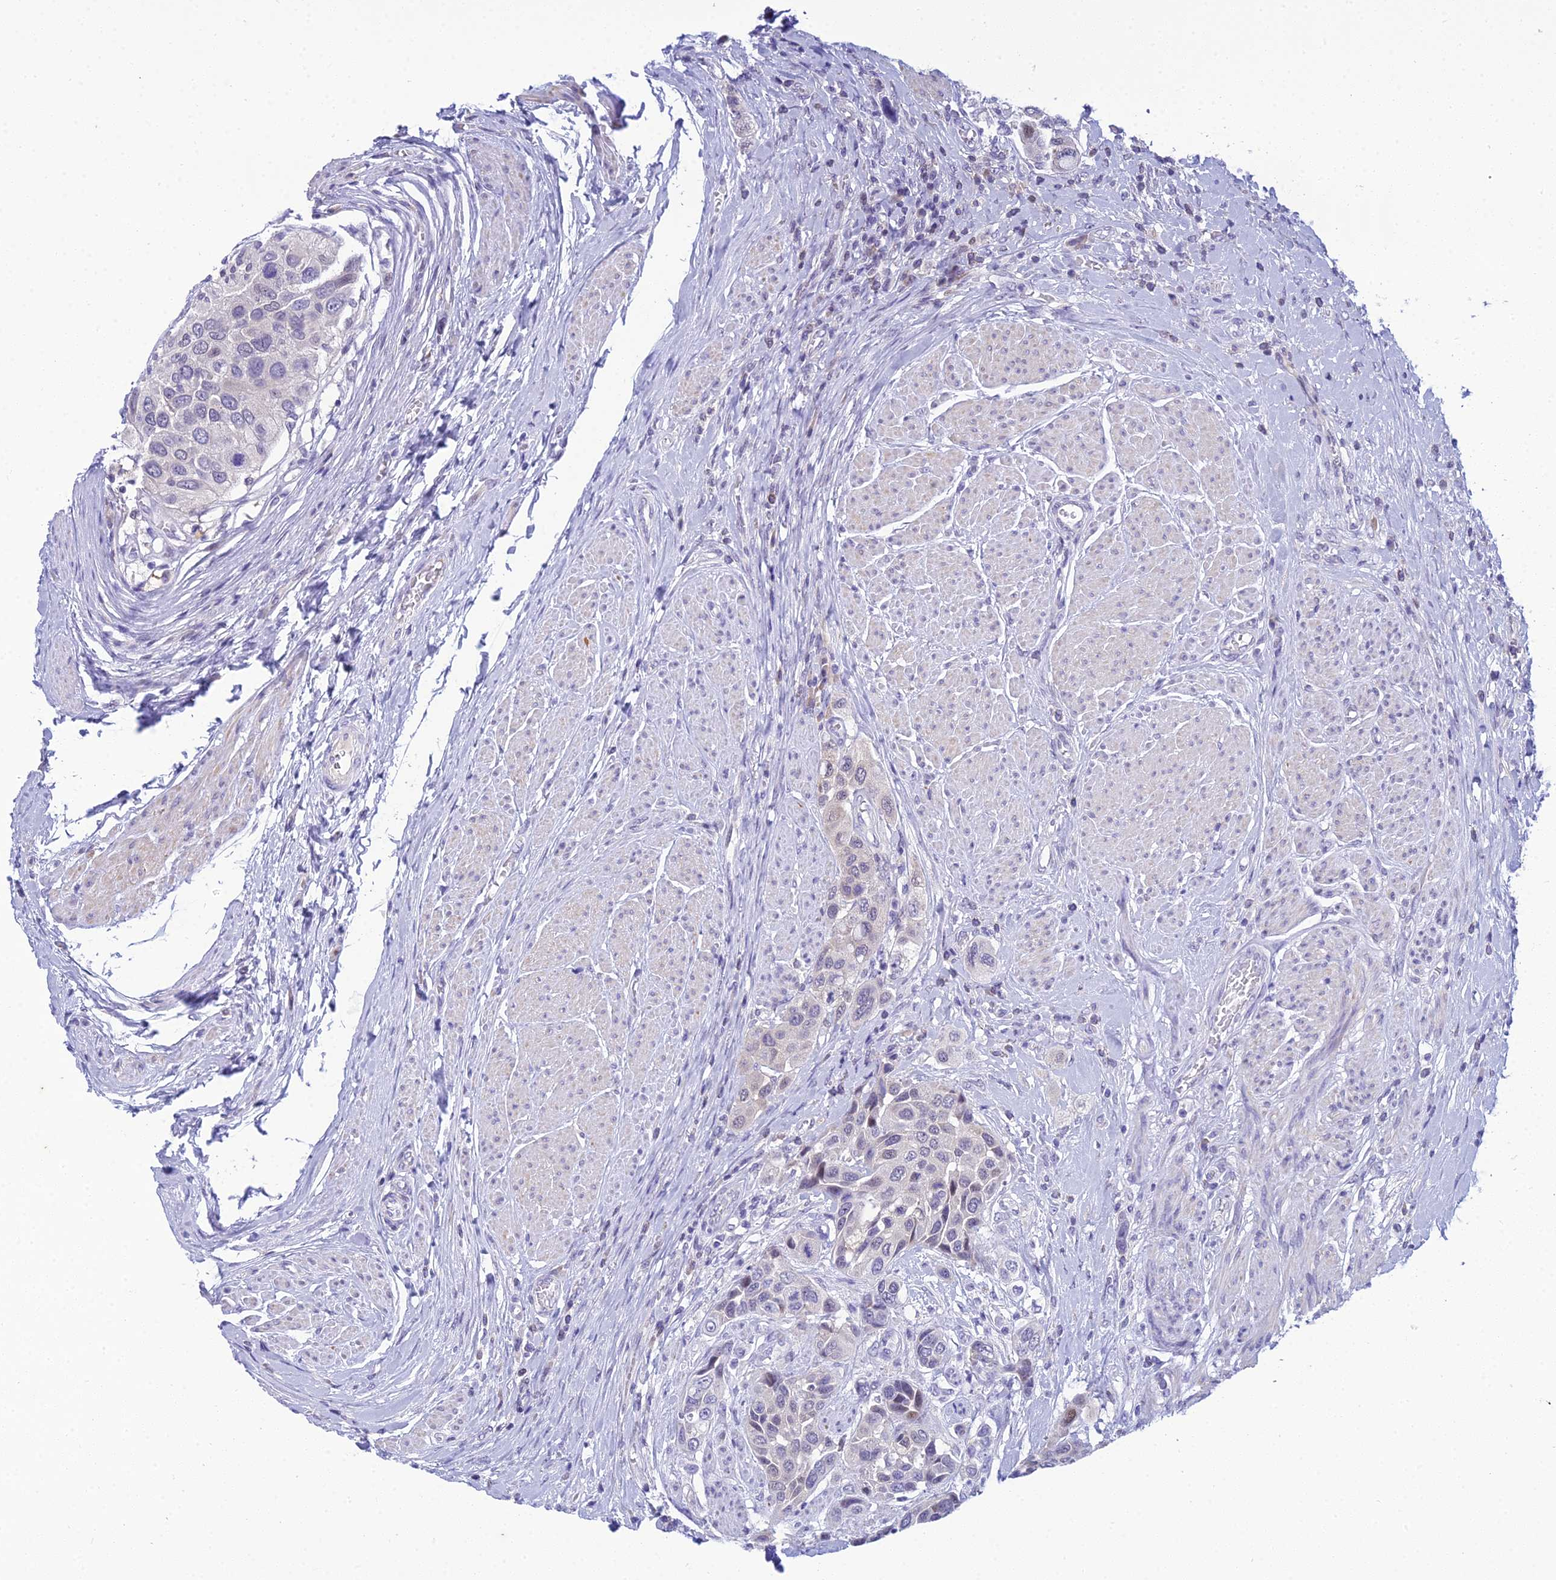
{"staining": {"intensity": "negative", "quantity": "none", "location": "none"}, "tissue": "urothelial cancer", "cell_type": "Tumor cells", "image_type": "cancer", "snomed": [{"axis": "morphology", "description": "Urothelial carcinoma, High grade"}, {"axis": "topography", "description": "Urinary bladder"}], "caption": "DAB immunohistochemical staining of urothelial cancer reveals no significant positivity in tumor cells. (DAB immunohistochemistry with hematoxylin counter stain).", "gene": "ZMIZ1", "patient": {"sex": "male", "age": 50}}